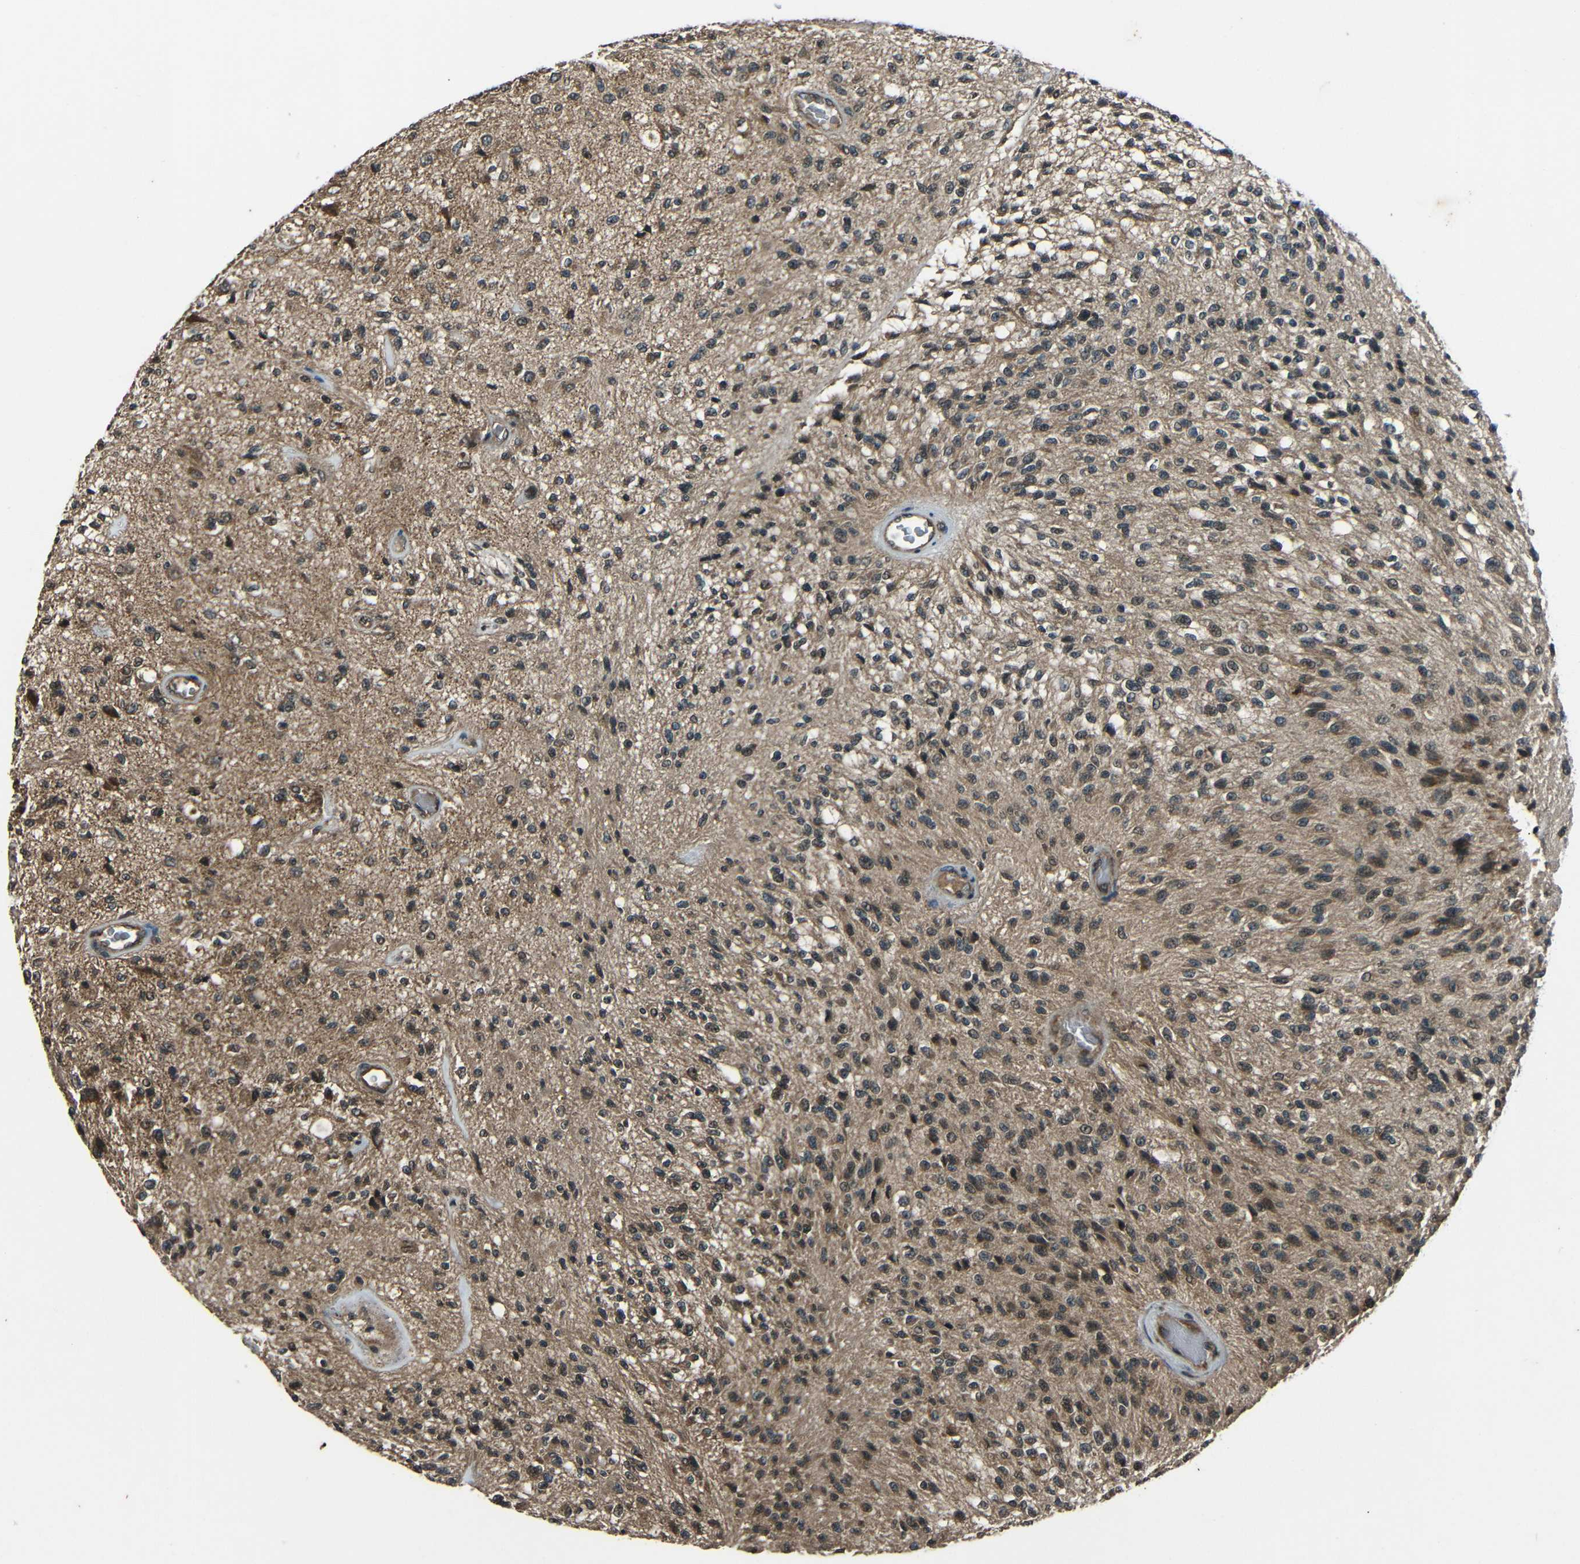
{"staining": {"intensity": "moderate", "quantity": ">75%", "location": "cytoplasmic/membranous"}, "tissue": "glioma", "cell_type": "Tumor cells", "image_type": "cancer", "snomed": [{"axis": "morphology", "description": "Normal tissue, NOS"}, {"axis": "morphology", "description": "Glioma, malignant, High grade"}, {"axis": "topography", "description": "Cerebral cortex"}], "caption": "Immunohistochemical staining of human high-grade glioma (malignant) demonstrates medium levels of moderate cytoplasmic/membranous expression in approximately >75% of tumor cells. Immunohistochemistry stains the protein of interest in brown and the nuclei are stained blue.", "gene": "PLK2", "patient": {"sex": "male", "age": 77}}